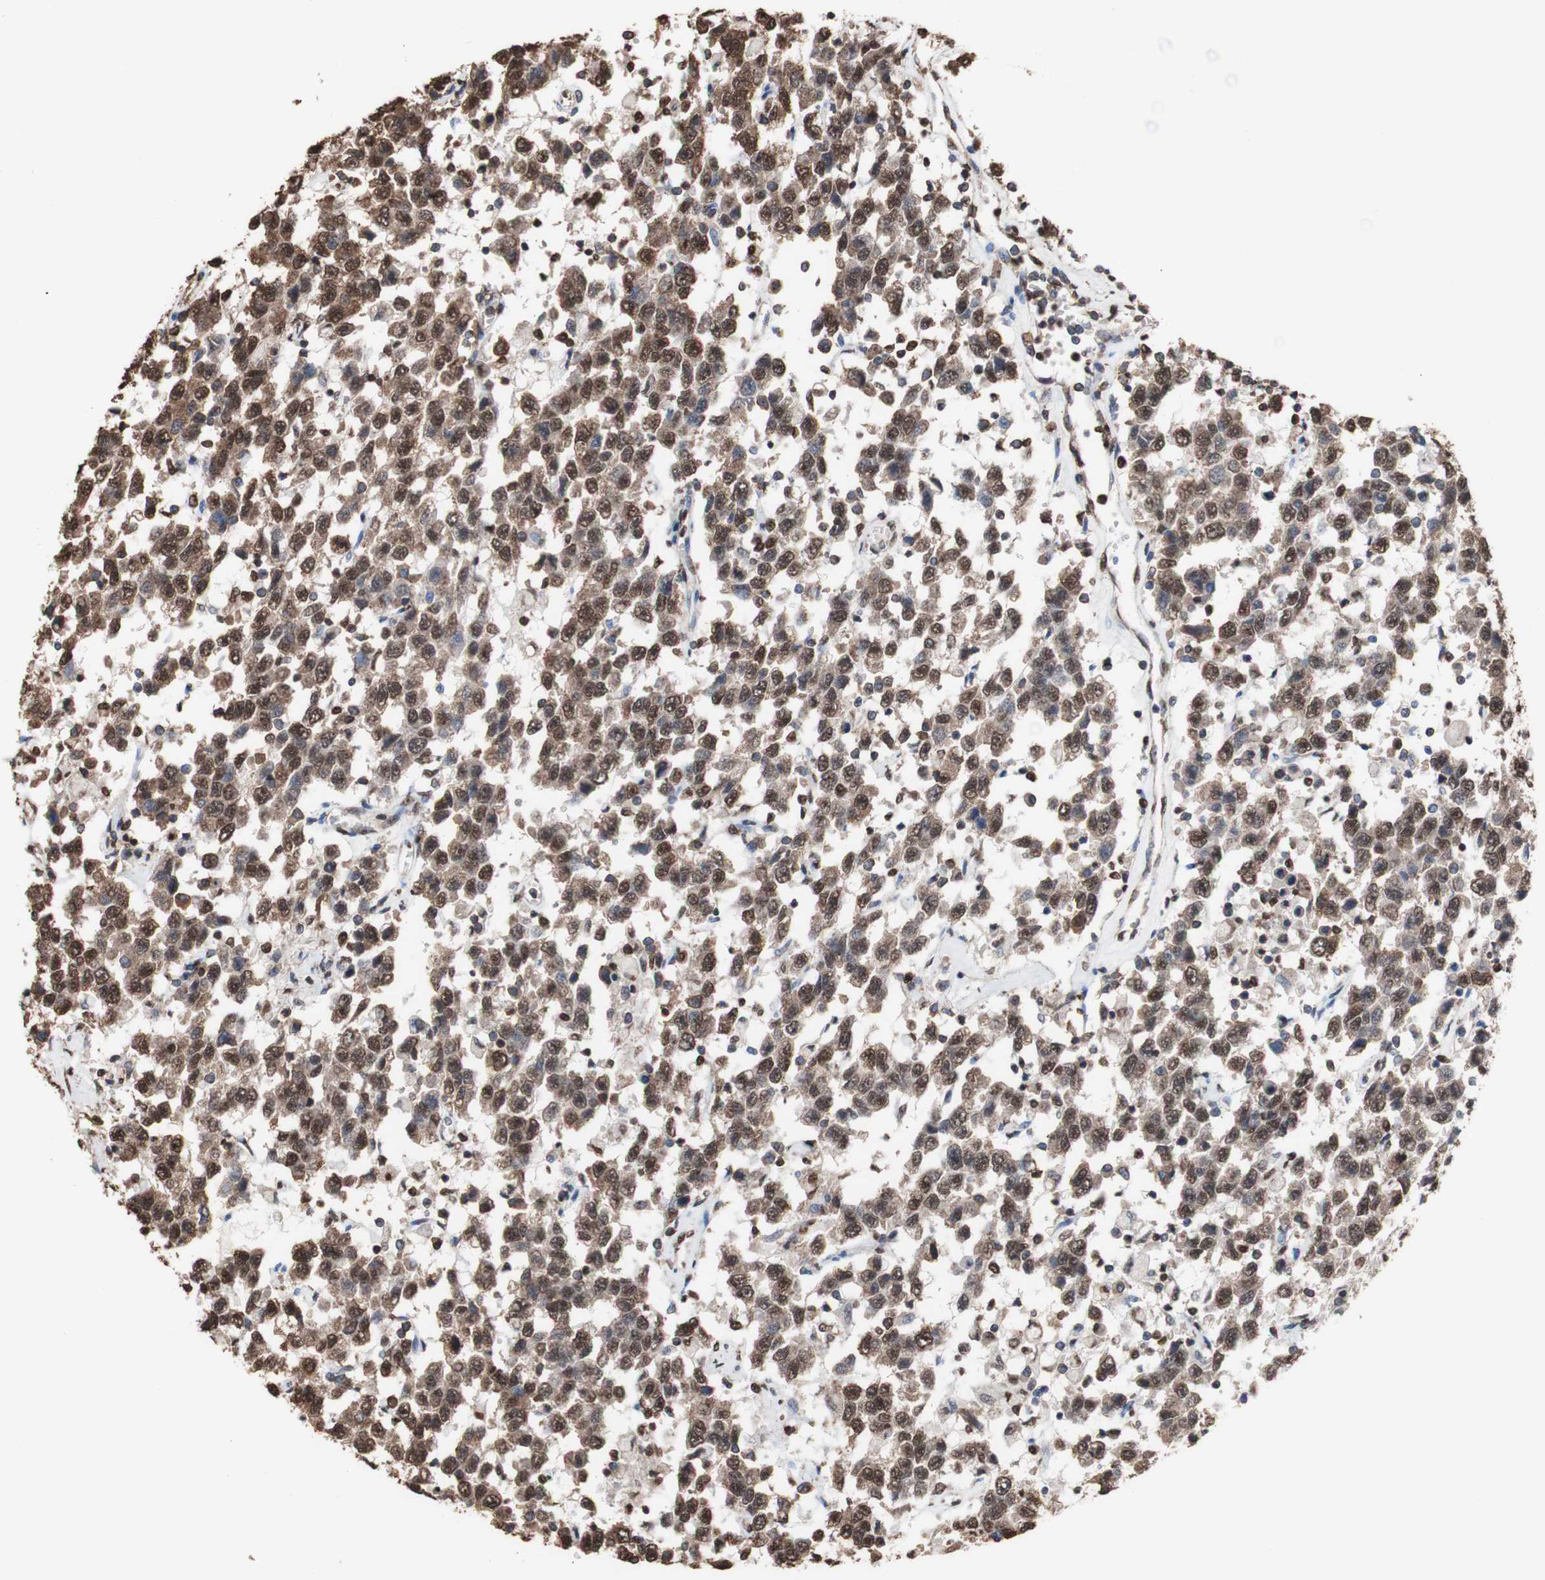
{"staining": {"intensity": "strong", "quantity": ">75%", "location": "cytoplasmic/membranous,nuclear"}, "tissue": "testis cancer", "cell_type": "Tumor cells", "image_type": "cancer", "snomed": [{"axis": "morphology", "description": "Seminoma, NOS"}, {"axis": "topography", "description": "Testis"}], "caption": "High-power microscopy captured an immunohistochemistry photomicrograph of testis cancer (seminoma), revealing strong cytoplasmic/membranous and nuclear positivity in about >75% of tumor cells. The staining was performed using DAB, with brown indicating positive protein expression. Nuclei are stained blue with hematoxylin.", "gene": "PIDD1", "patient": {"sex": "male", "age": 41}}